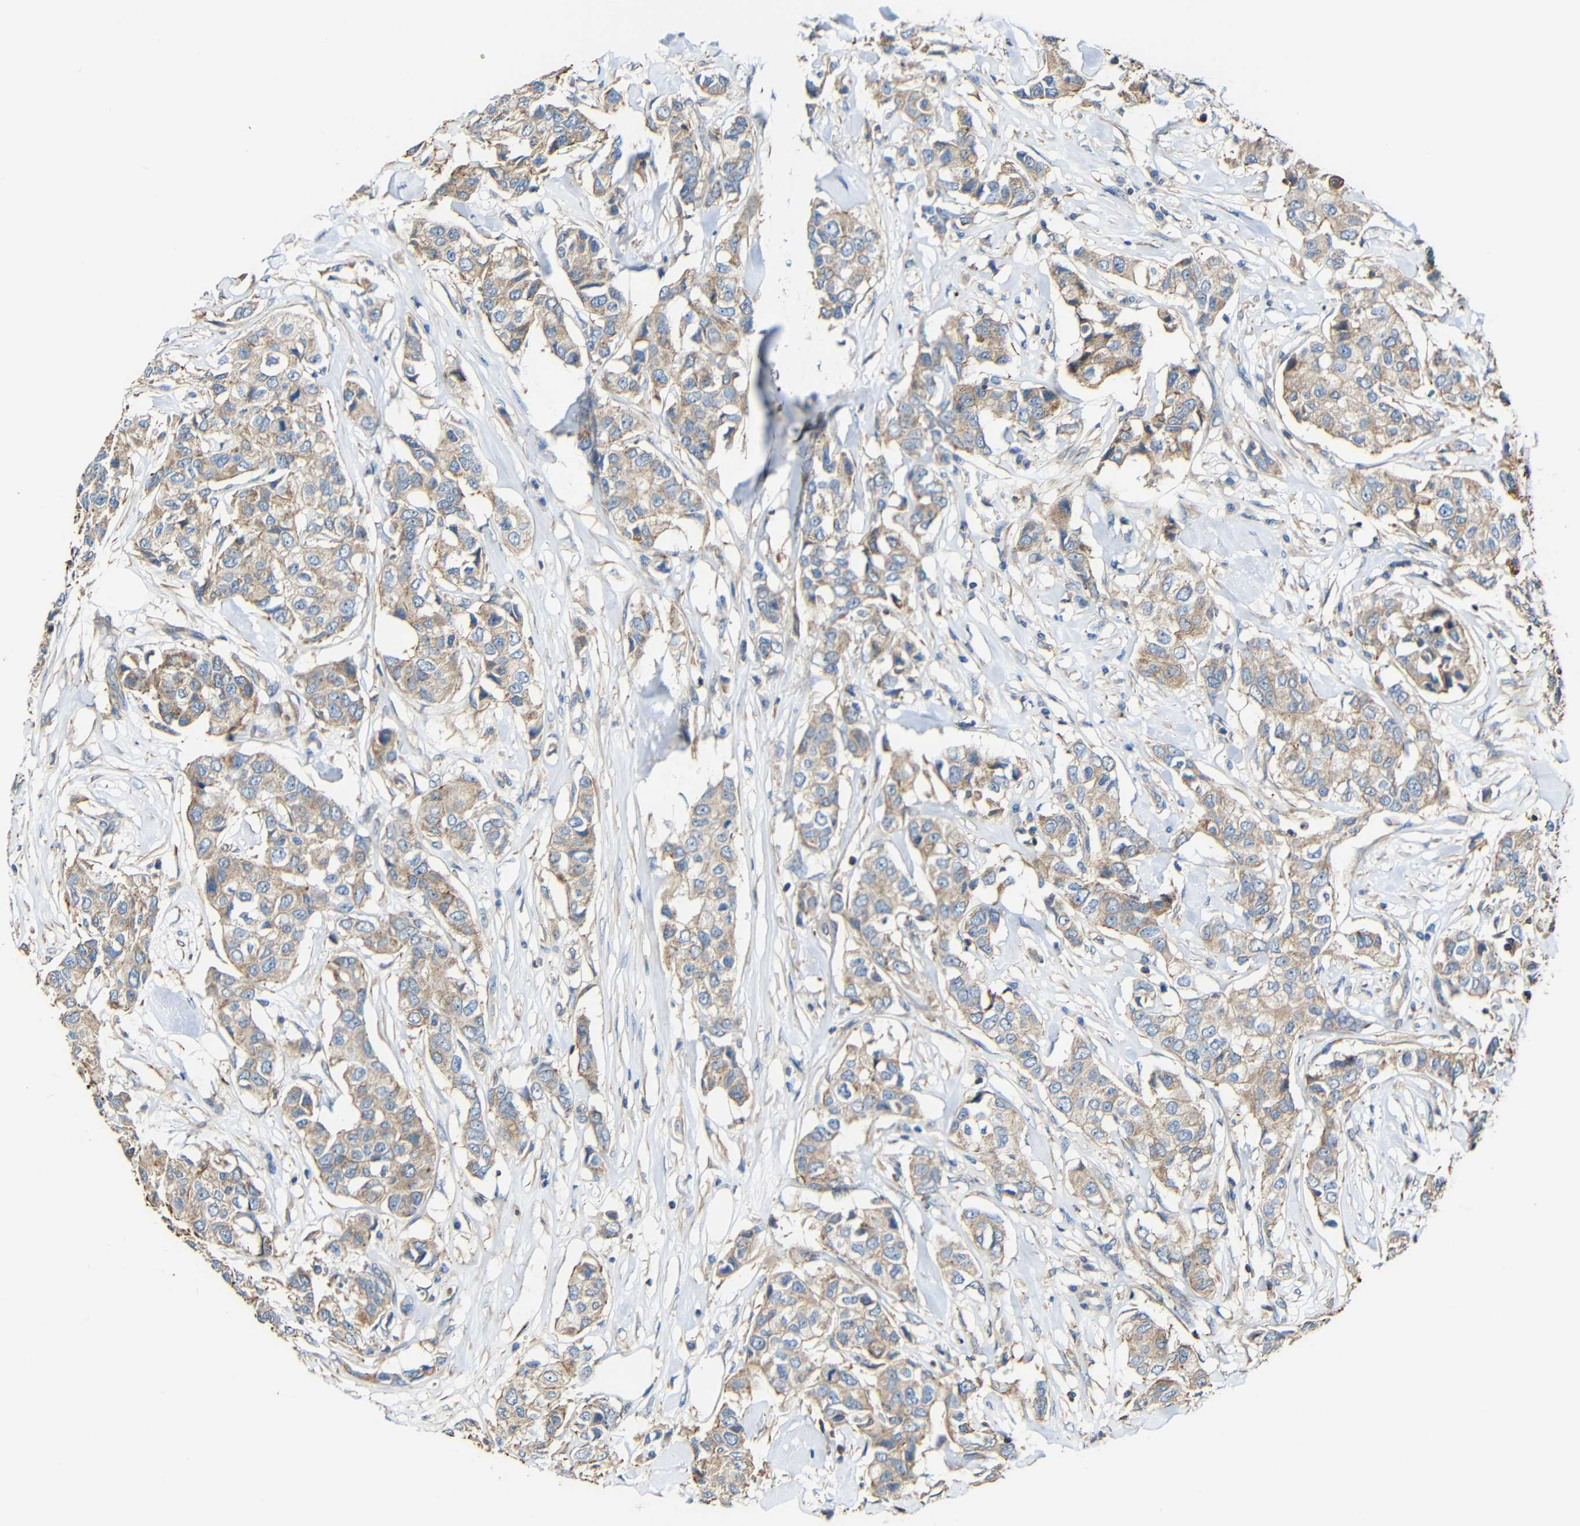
{"staining": {"intensity": "weak", "quantity": ">75%", "location": "cytoplasmic/membranous"}, "tissue": "breast cancer", "cell_type": "Tumor cells", "image_type": "cancer", "snomed": [{"axis": "morphology", "description": "Duct carcinoma"}, {"axis": "topography", "description": "Breast"}], "caption": "A high-resolution histopathology image shows IHC staining of breast cancer (invasive ductal carcinoma), which demonstrates weak cytoplasmic/membranous expression in about >75% of tumor cells.", "gene": "RHOT2", "patient": {"sex": "female", "age": 80}}